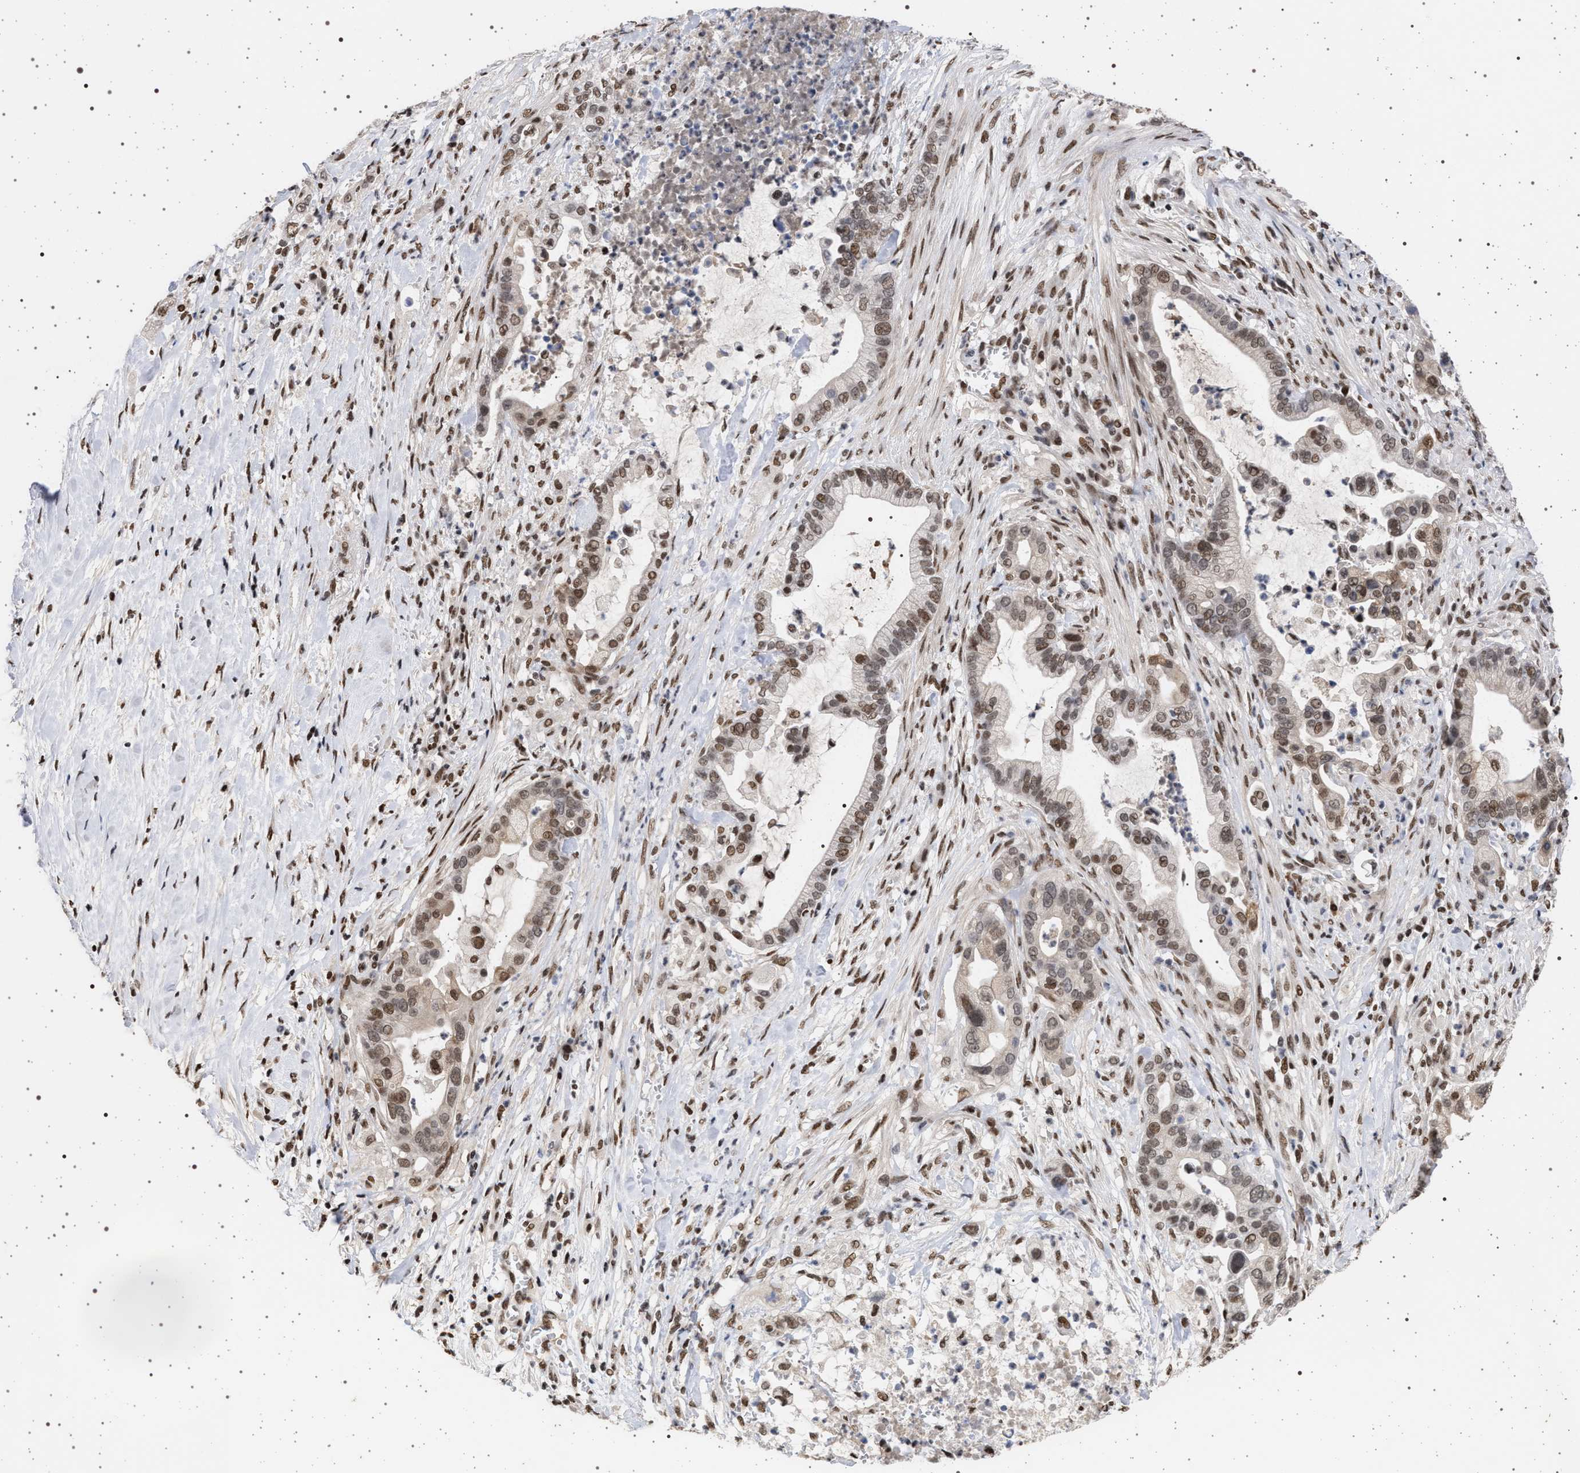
{"staining": {"intensity": "moderate", "quantity": ">75%", "location": "nuclear"}, "tissue": "pancreatic cancer", "cell_type": "Tumor cells", "image_type": "cancer", "snomed": [{"axis": "morphology", "description": "Adenocarcinoma, NOS"}, {"axis": "topography", "description": "Pancreas"}], "caption": "This is an image of immunohistochemistry staining of pancreatic adenocarcinoma, which shows moderate expression in the nuclear of tumor cells.", "gene": "PHF12", "patient": {"sex": "male", "age": 69}}